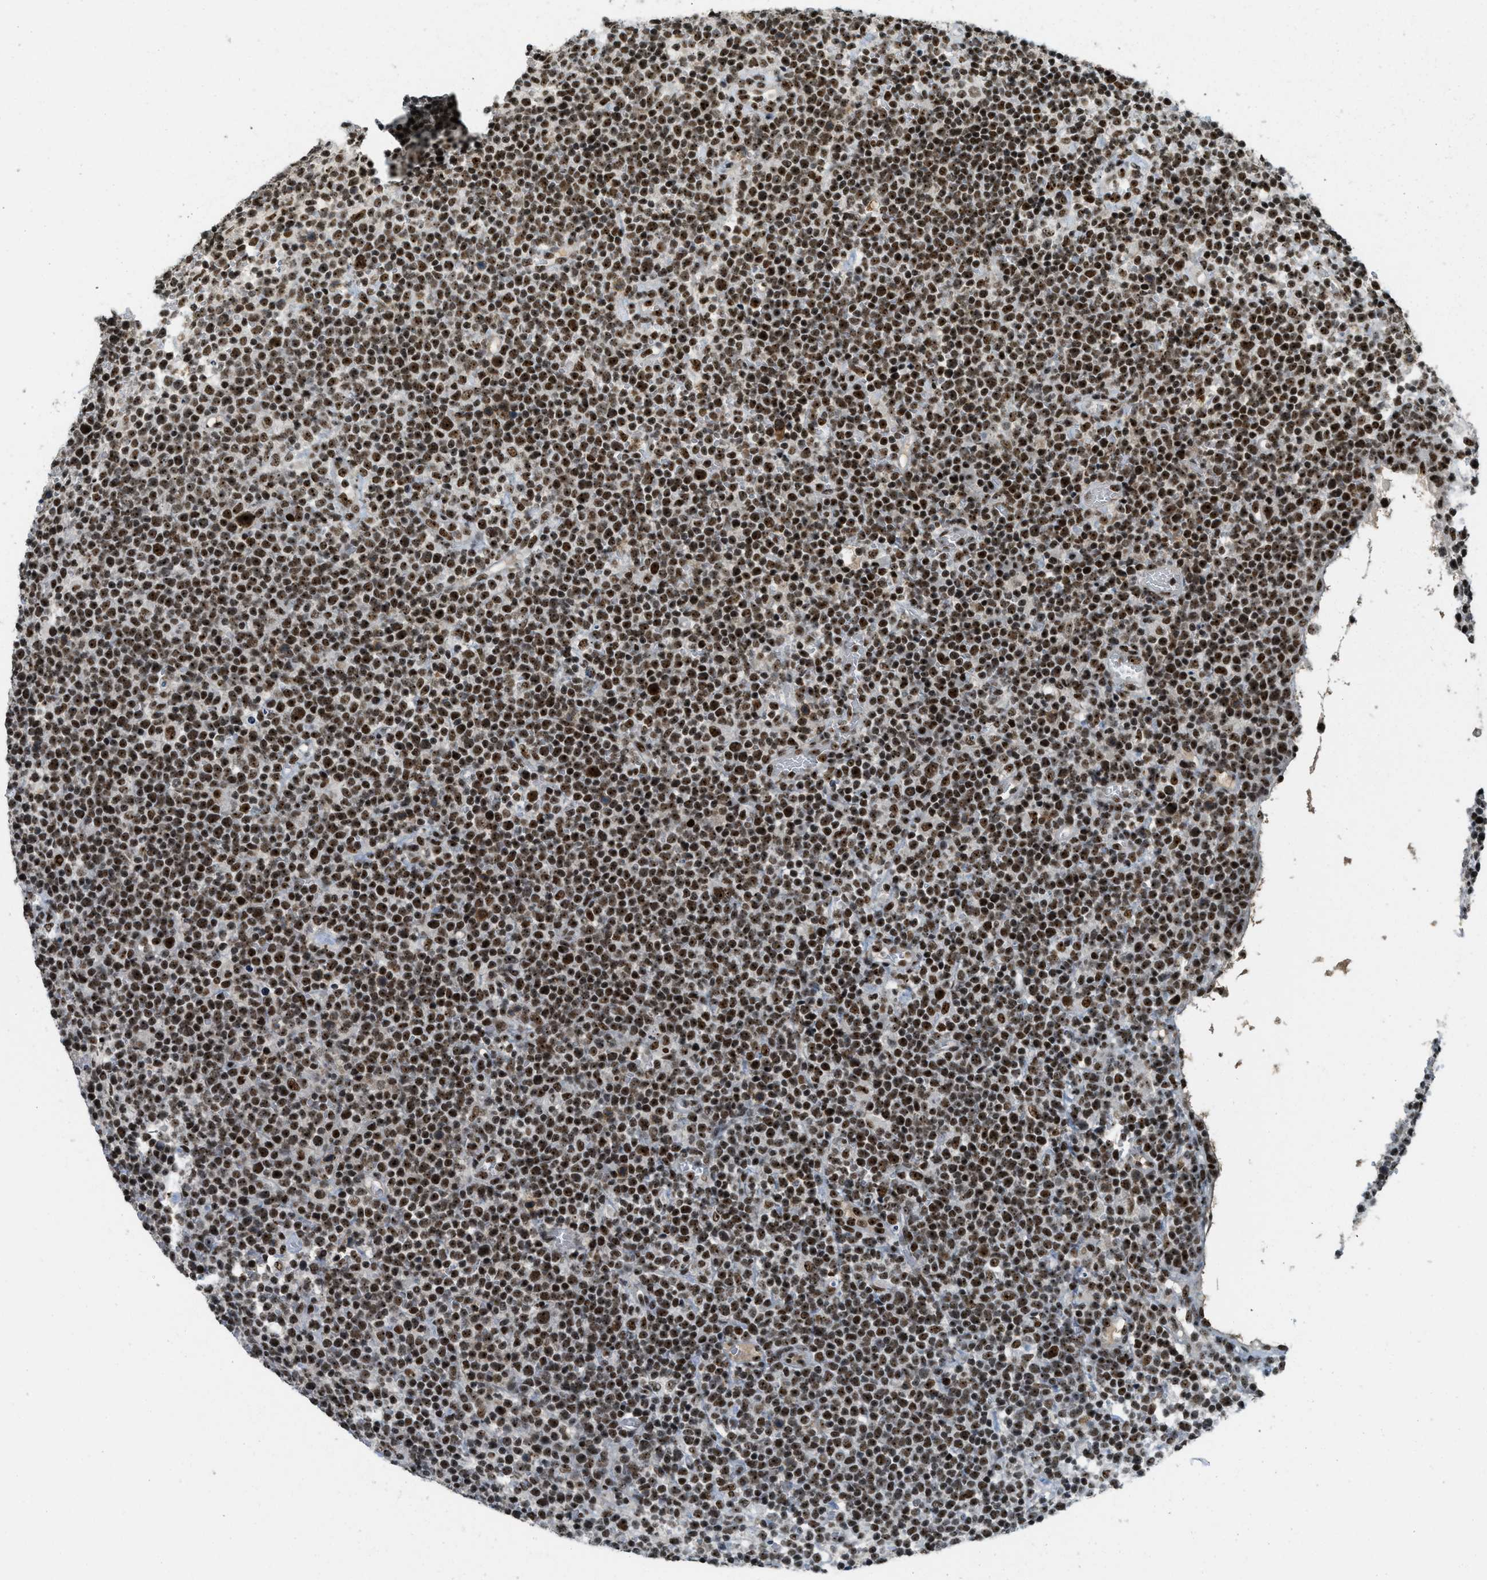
{"staining": {"intensity": "strong", "quantity": ">75%", "location": "nuclear"}, "tissue": "lymphoma", "cell_type": "Tumor cells", "image_type": "cancer", "snomed": [{"axis": "morphology", "description": "Malignant lymphoma, non-Hodgkin's type, High grade"}, {"axis": "topography", "description": "Lymph node"}], "caption": "There is high levels of strong nuclear staining in tumor cells of high-grade malignant lymphoma, non-Hodgkin's type, as demonstrated by immunohistochemical staining (brown color).", "gene": "URB1", "patient": {"sex": "male", "age": 61}}